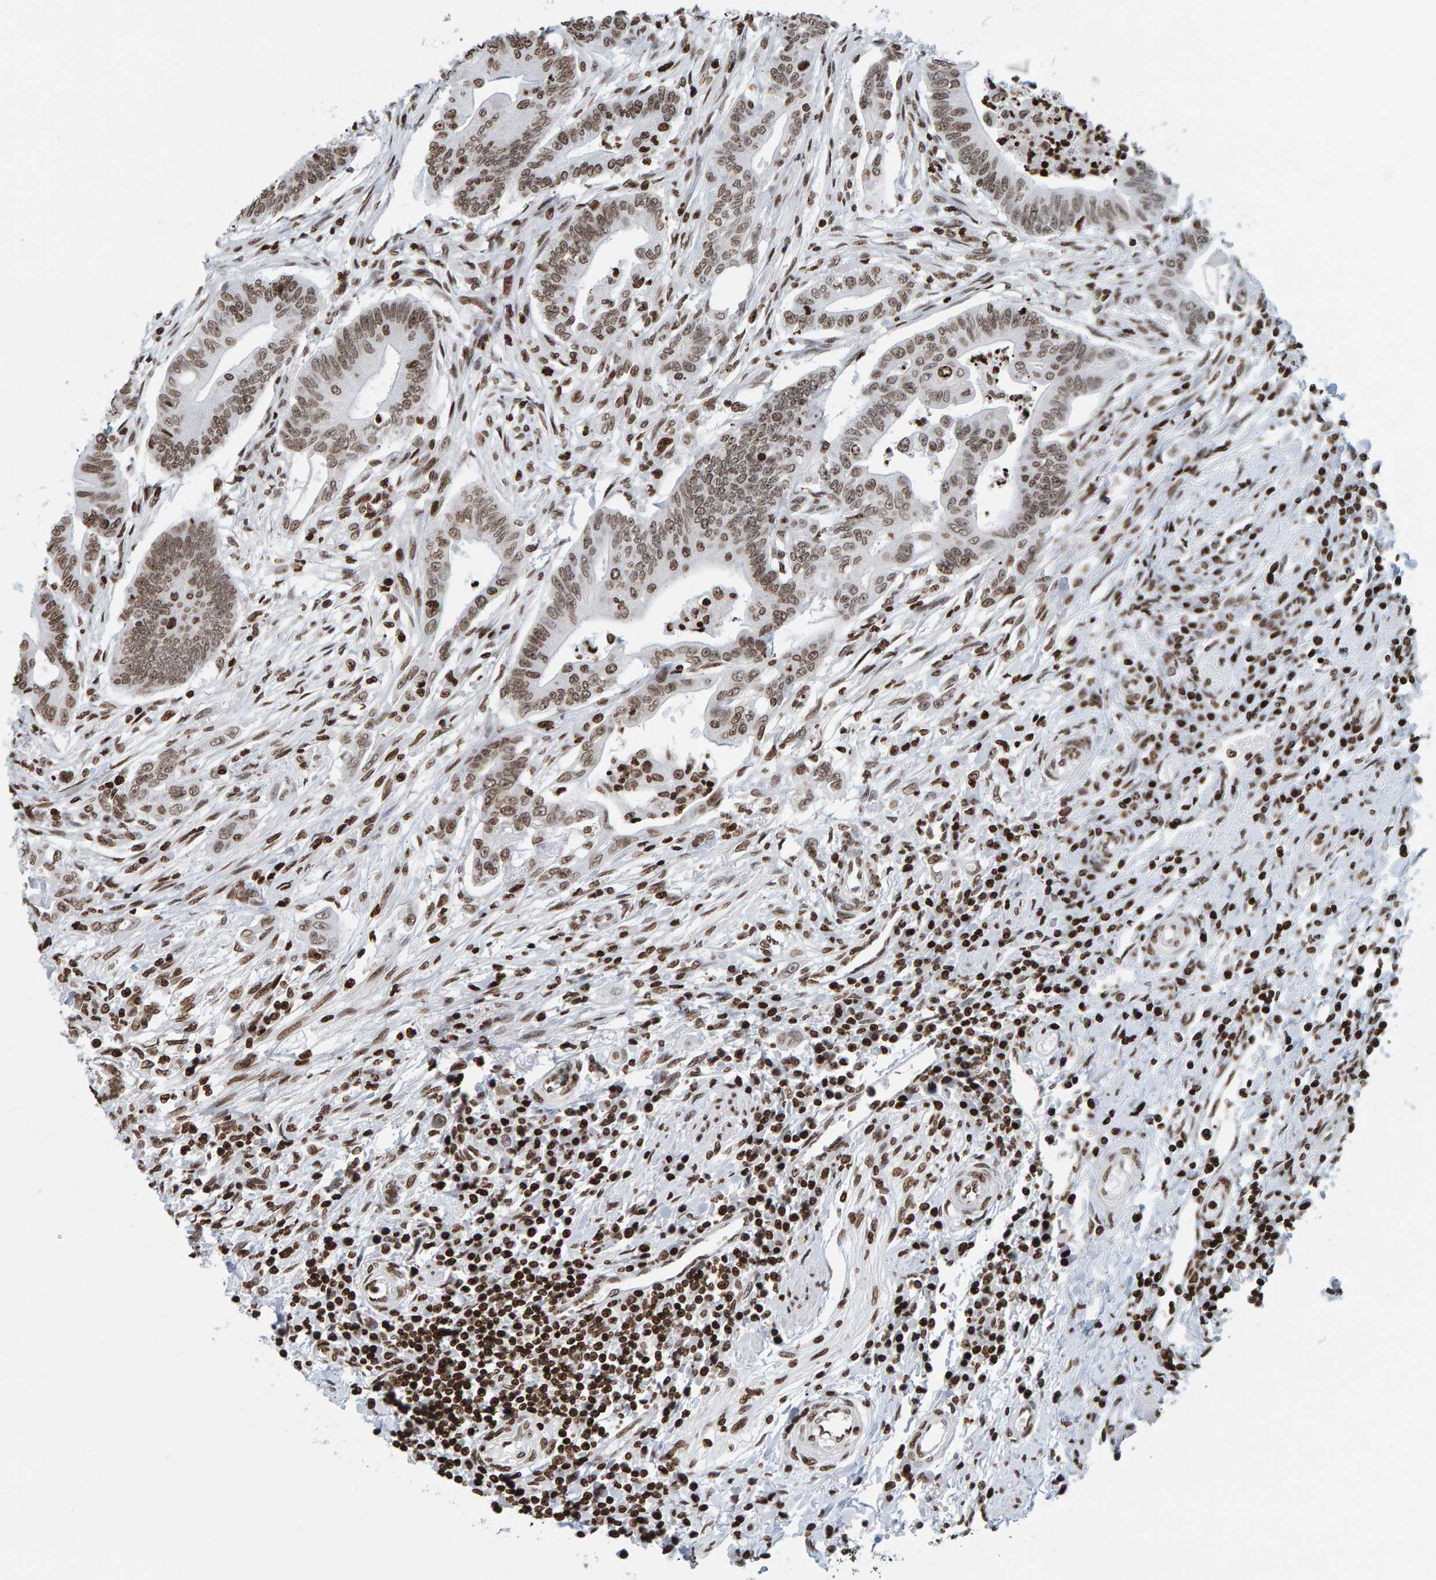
{"staining": {"intensity": "moderate", "quantity": ">75%", "location": "nuclear"}, "tissue": "colorectal cancer", "cell_type": "Tumor cells", "image_type": "cancer", "snomed": [{"axis": "morphology", "description": "Adenoma, NOS"}, {"axis": "morphology", "description": "Adenocarcinoma, NOS"}, {"axis": "topography", "description": "Colon"}], "caption": "This image exhibits colorectal cancer stained with immunohistochemistry to label a protein in brown. The nuclear of tumor cells show moderate positivity for the protein. Nuclei are counter-stained blue.", "gene": "BRF2", "patient": {"sex": "male", "age": 79}}